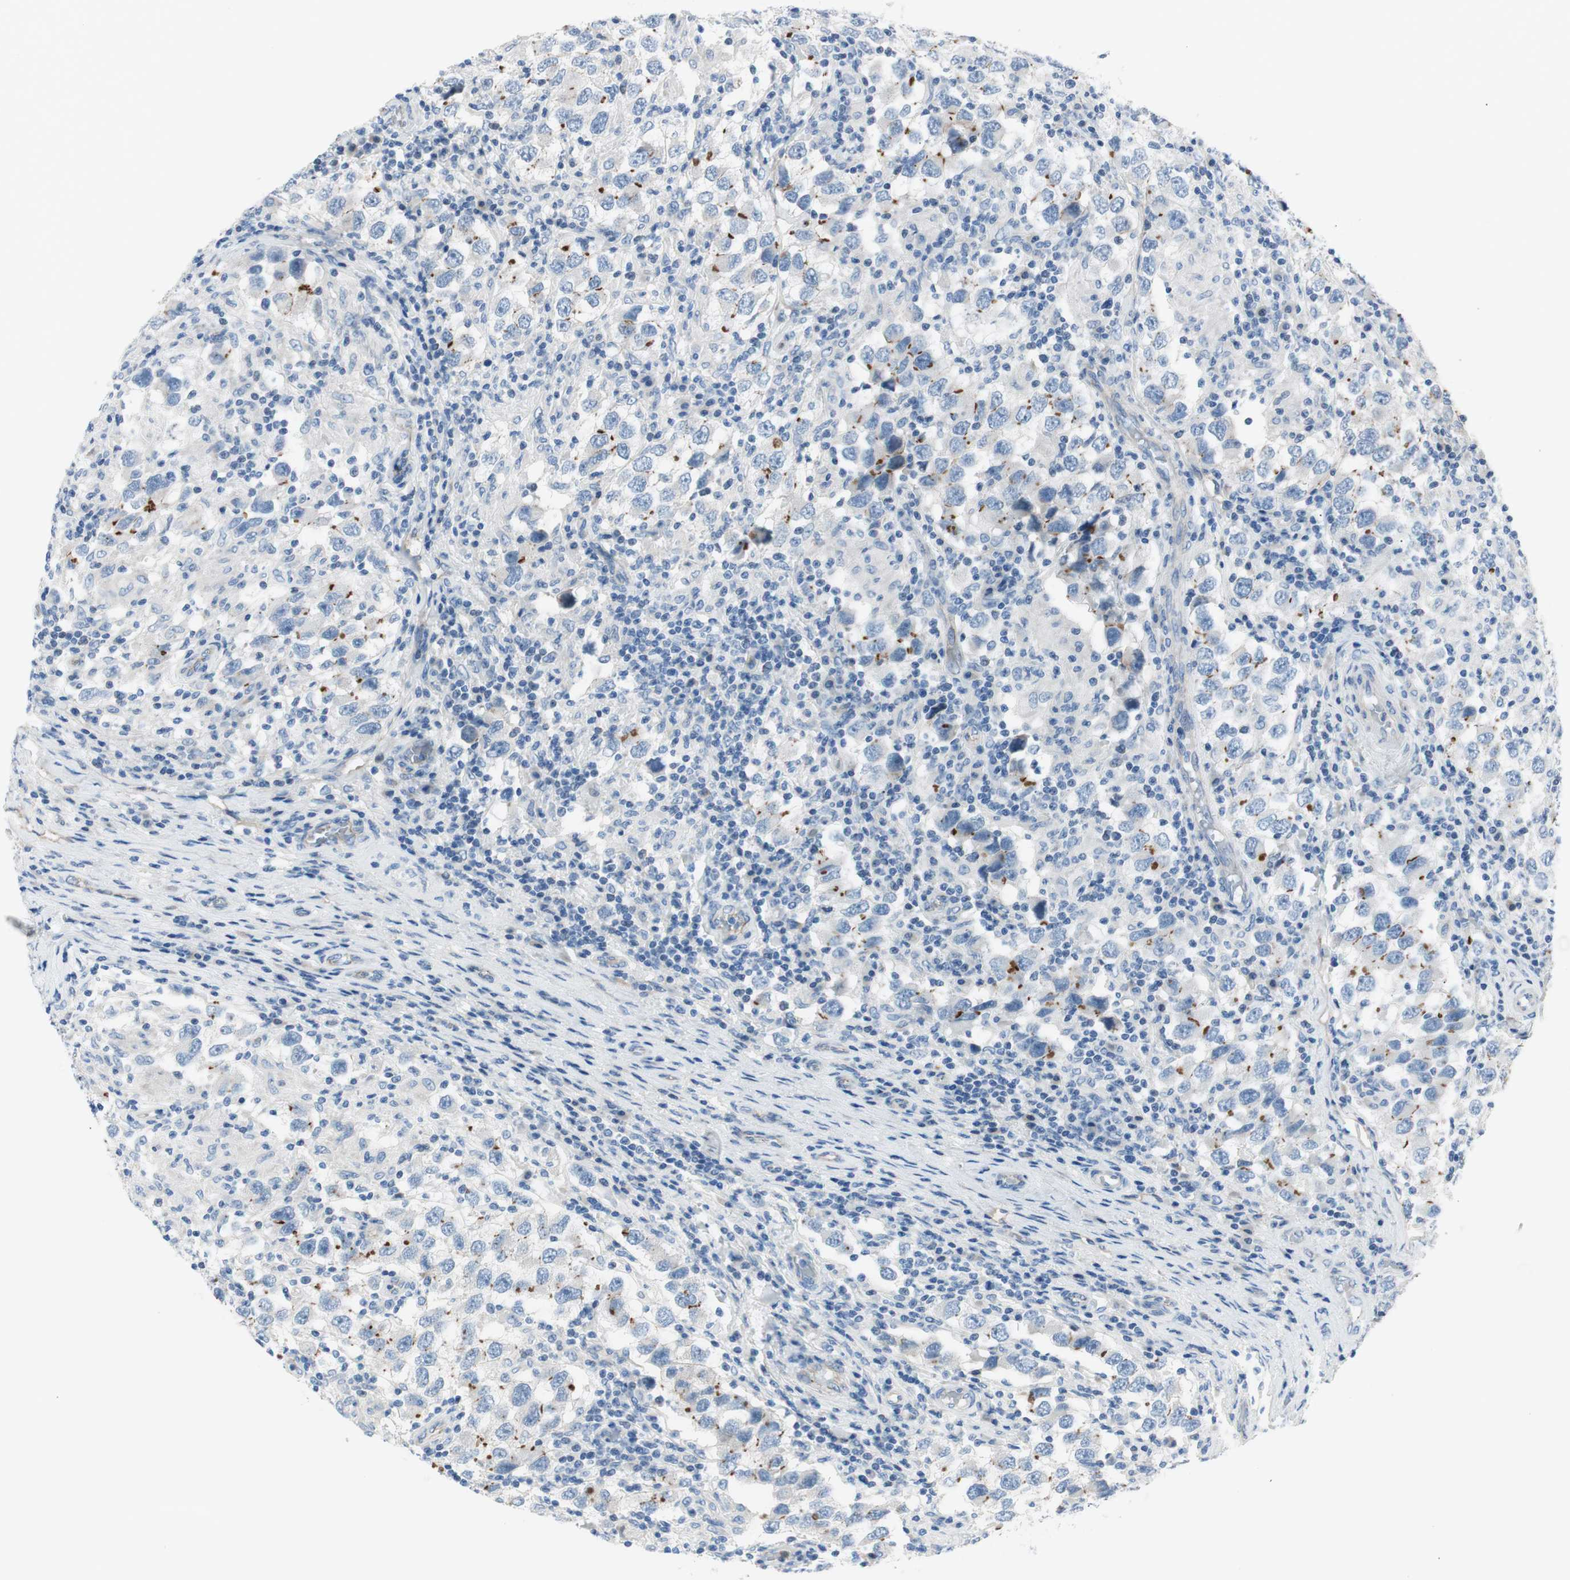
{"staining": {"intensity": "negative", "quantity": "none", "location": "none"}, "tissue": "testis cancer", "cell_type": "Tumor cells", "image_type": "cancer", "snomed": [{"axis": "morphology", "description": "Carcinoma, Embryonal, NOS"}, {"axis": "topography", "description": "Testis"}], "caption": "Immunohistochemistry photomicrograph of human testis cancer (embryonal carcinoma) stained for a protein (brown), which displays no expression in tumor cells.", "gene": "TJP1", "patient": {"sex": "male", "age": 21}}